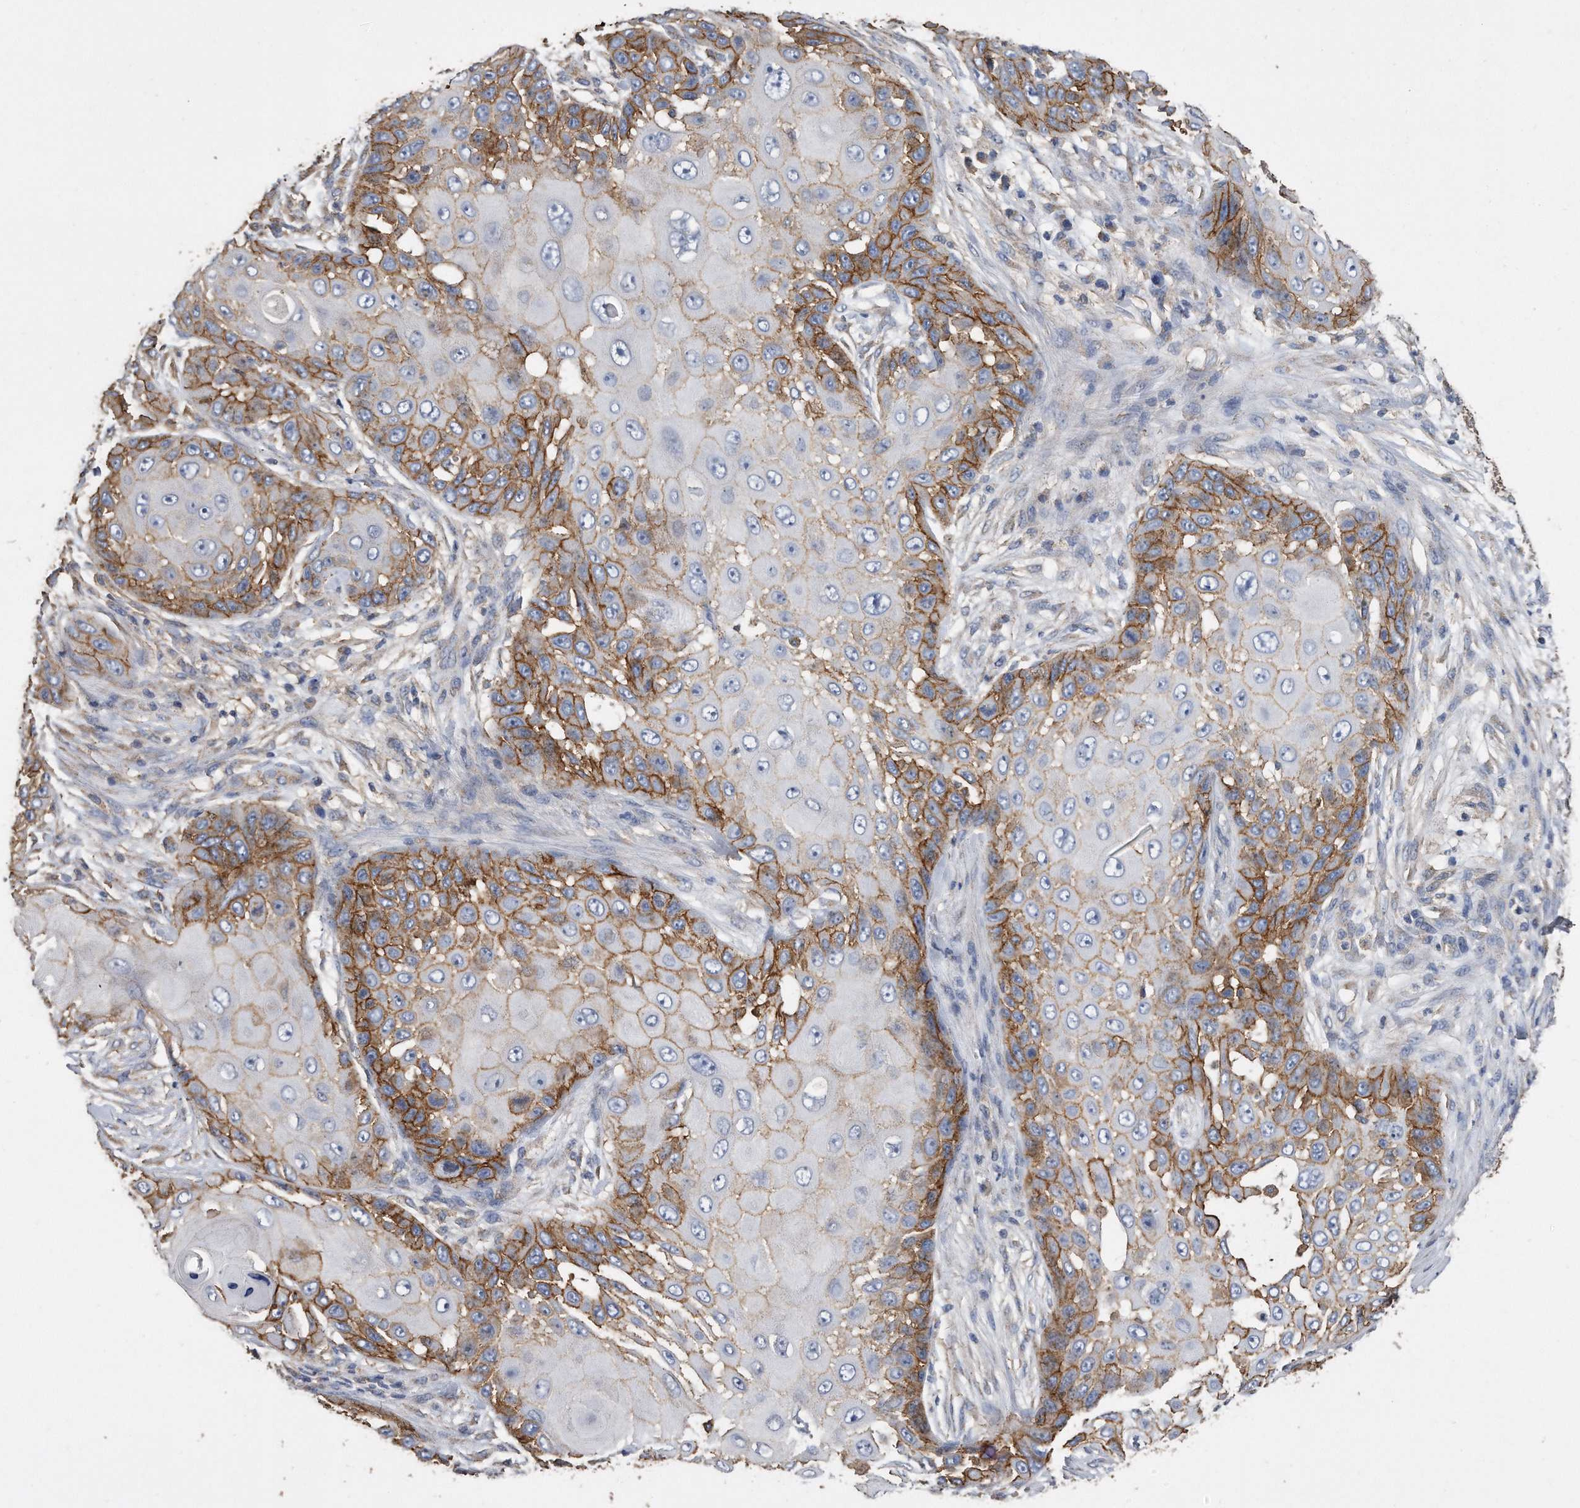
{"staining": {"intensity": "moderate", "quantity": ">75%", "location": "cytoplasmic/membranous"}, "tissue": "skin cancer", "cell_type": "Tumor cells", "image_type": "cancer", "snomed": [{"axis": "morphology", "description": "Squamous cell carcinoma, NOS"}, {"axis": "topography", "description": "Skin"}], "caption": "Squamous cell carcinoma (skin) stained with a protein marker demonstrates moderate staining in tumor cells.", "gene": "CDCP1", "patient": {"sex": "female", "age": 44}}